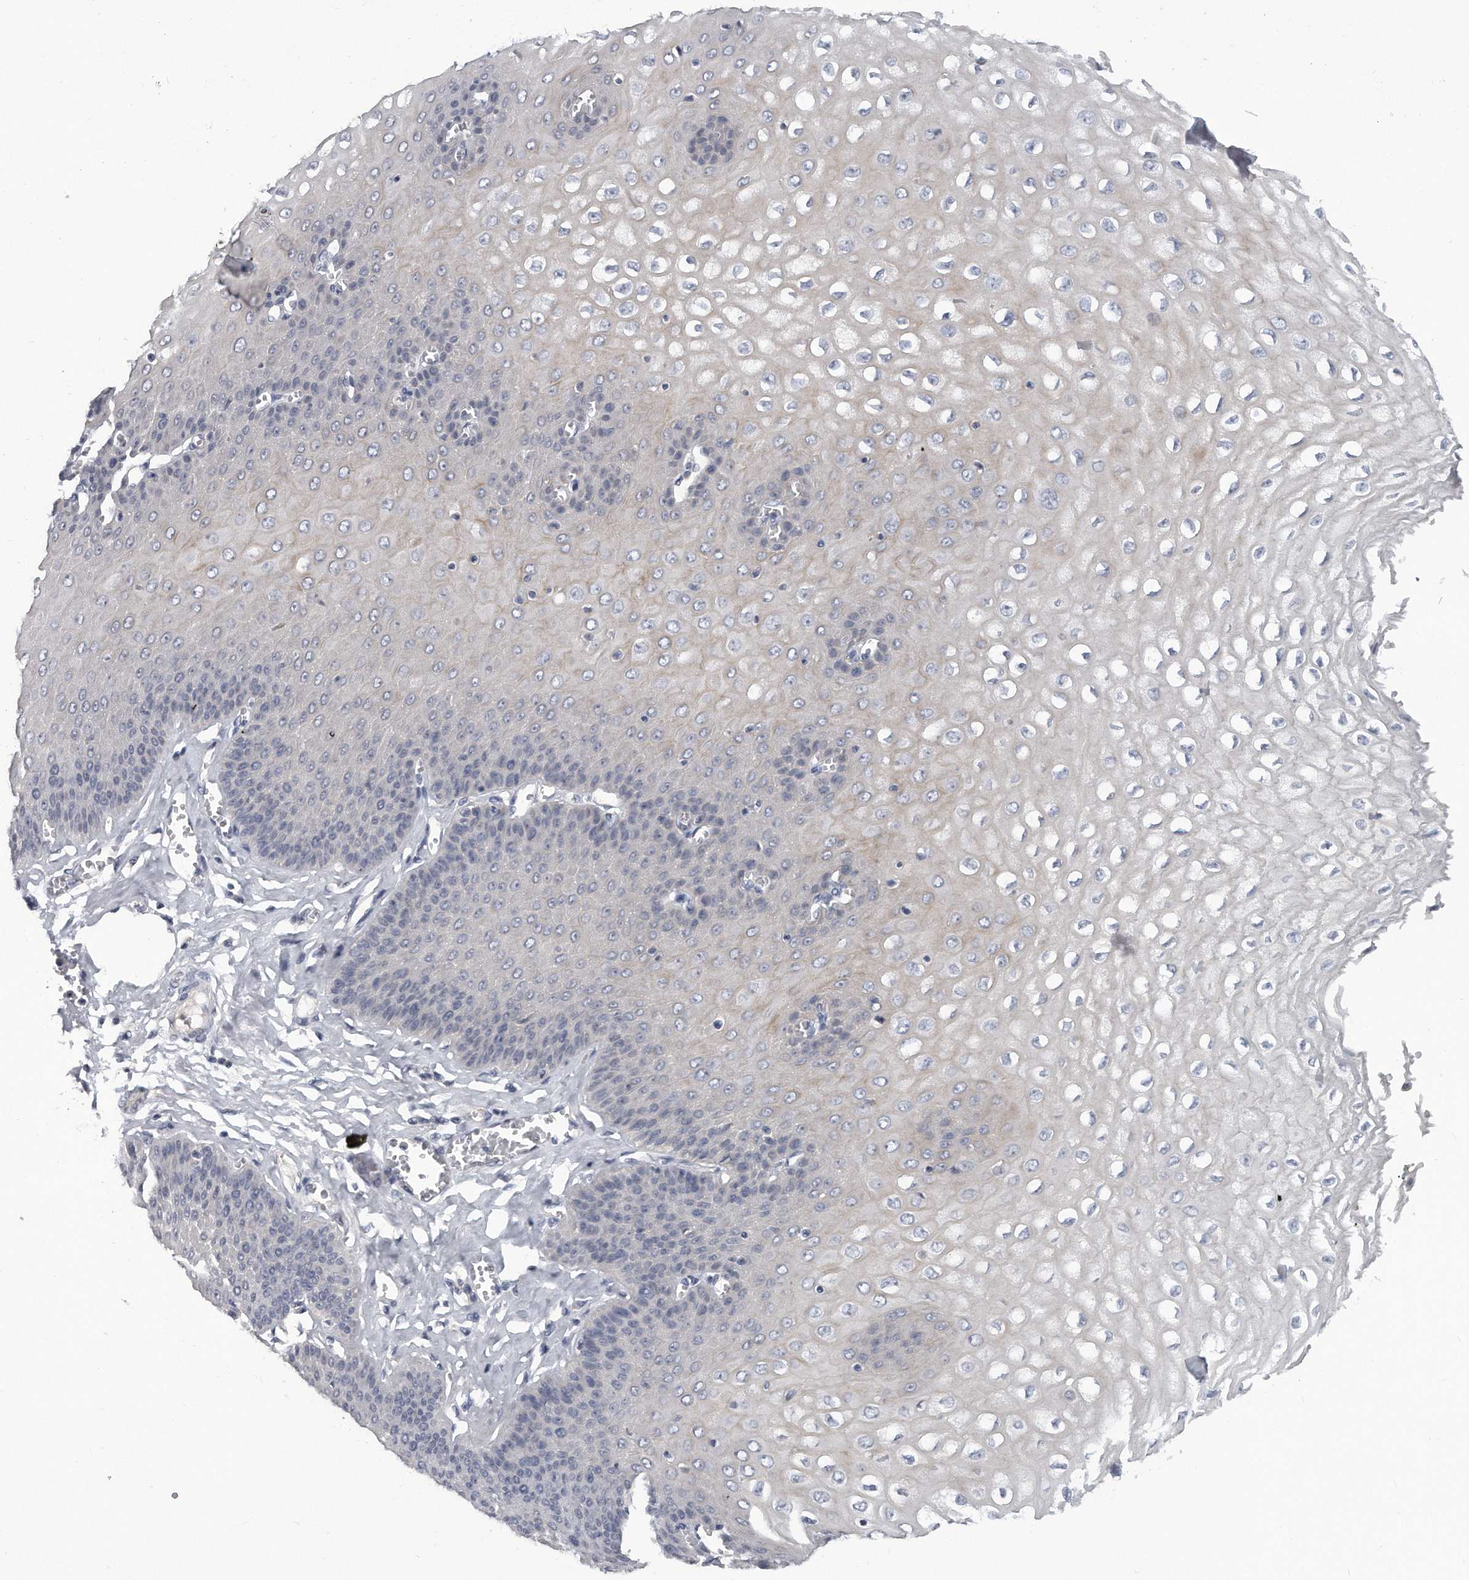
{"staining": {"intensity": "moderate", "quantity": "25%-75%", "location": "cytoplasmic/membranous"}, "tissue": "esophagus", "cell_type": "Squamous epithelial cells", "image_type": "normal", "snomed": [{"axis": "morphology", "description": "Normal tissue, NOS"}, {"axis": "topography", "description": "Esophagus"}], "caption": "IHC micrograph of benign human esophagus stained for a protein (brown), which displays medium levels of moderate cytoplasmic/membranous positivity in approximately 25%-75% of squamous epithelial cells.", "gene": "KLHL7", "patient": {"sex": "male", "age": 60}}